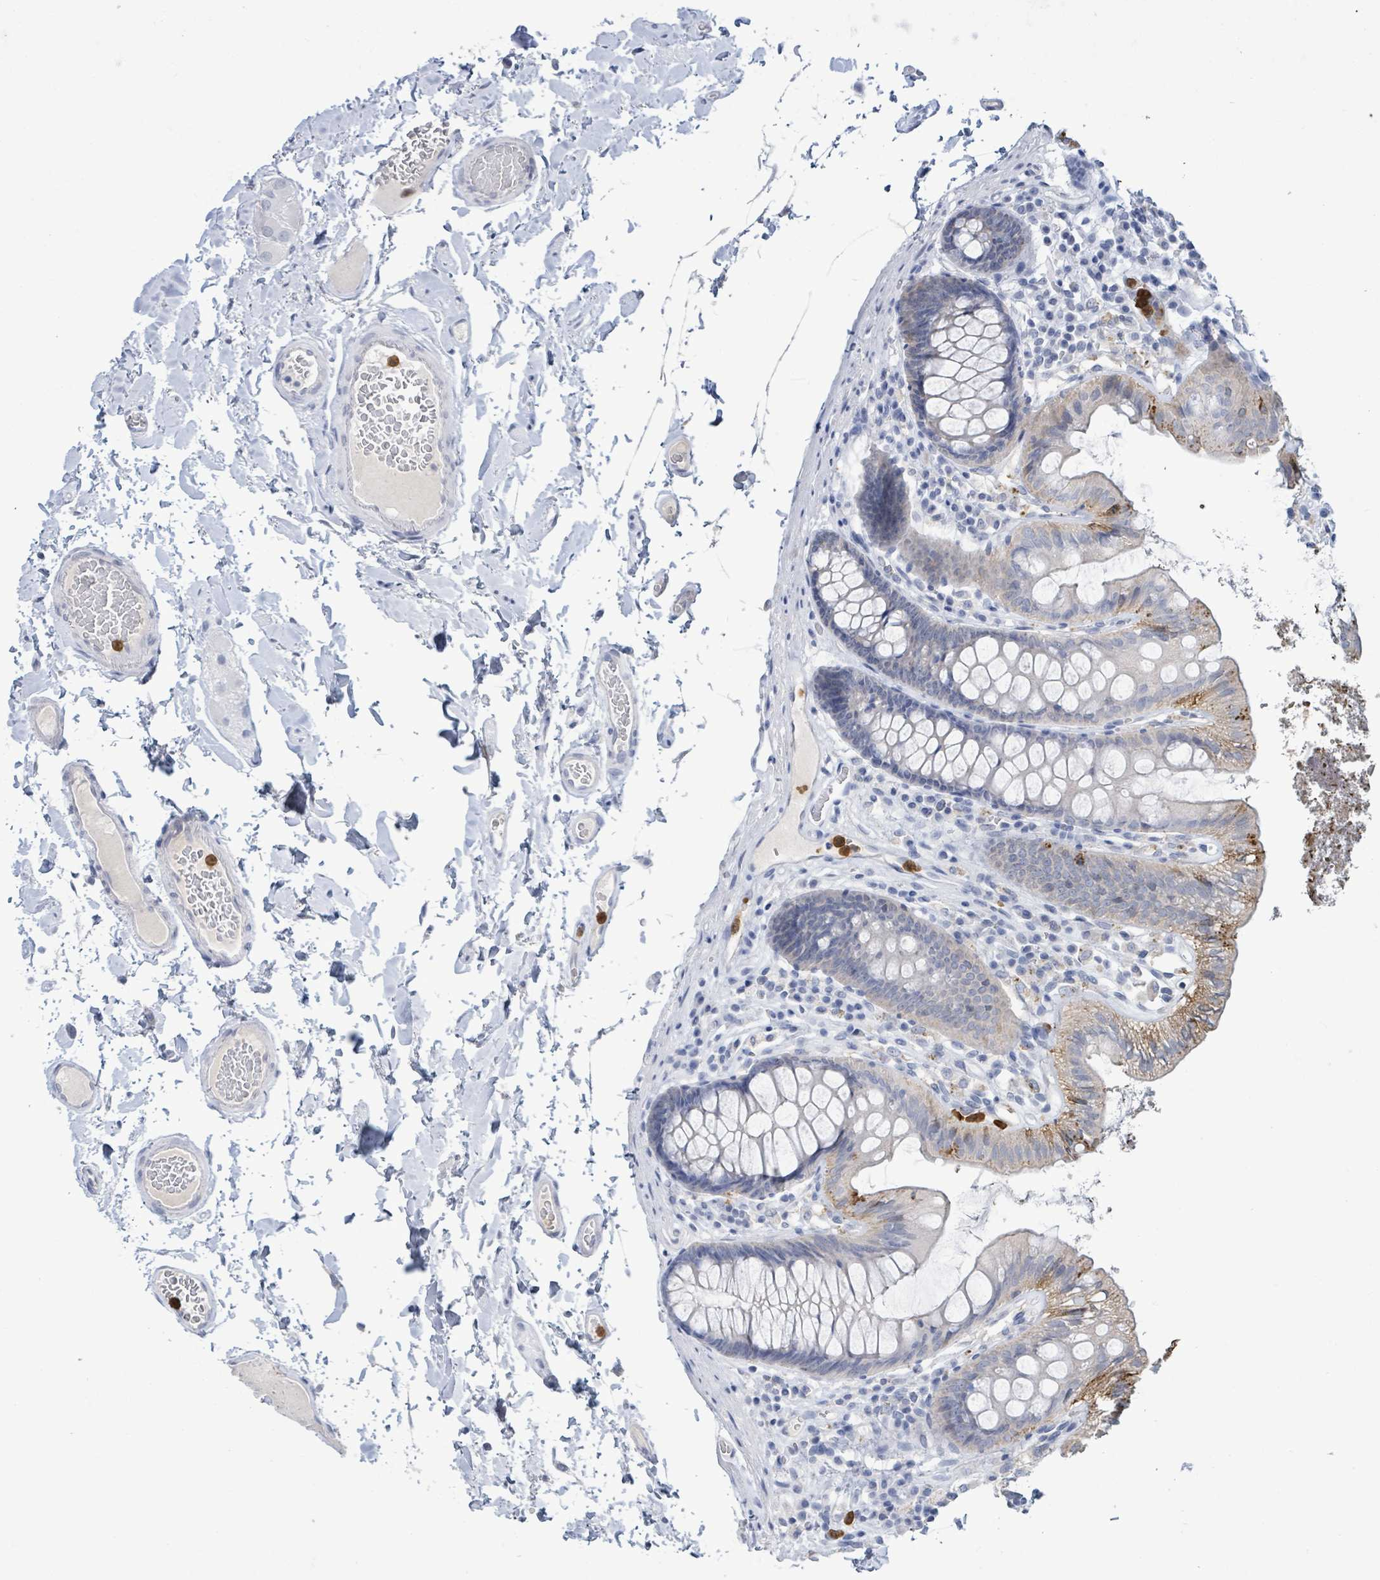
{"staining": {"intensity": "negative", "quantity": "none", "location": "none"}, "tissue": "colon", "cell_type": "Endothelial cells", "image_type": "normal", "snomed": [{"axis": "morphology", "description": "Normal tissue, NOS"}, {"axis": "topography", "description": "Colon"}], "caption": "A high-resolution image shows immunohistochemistry (IHC) staining of normal colon, which exhibits no significant staining in endothelial cells.", "gene": "LCLAT1", "patient": {"sex": "male", "age": 84}}